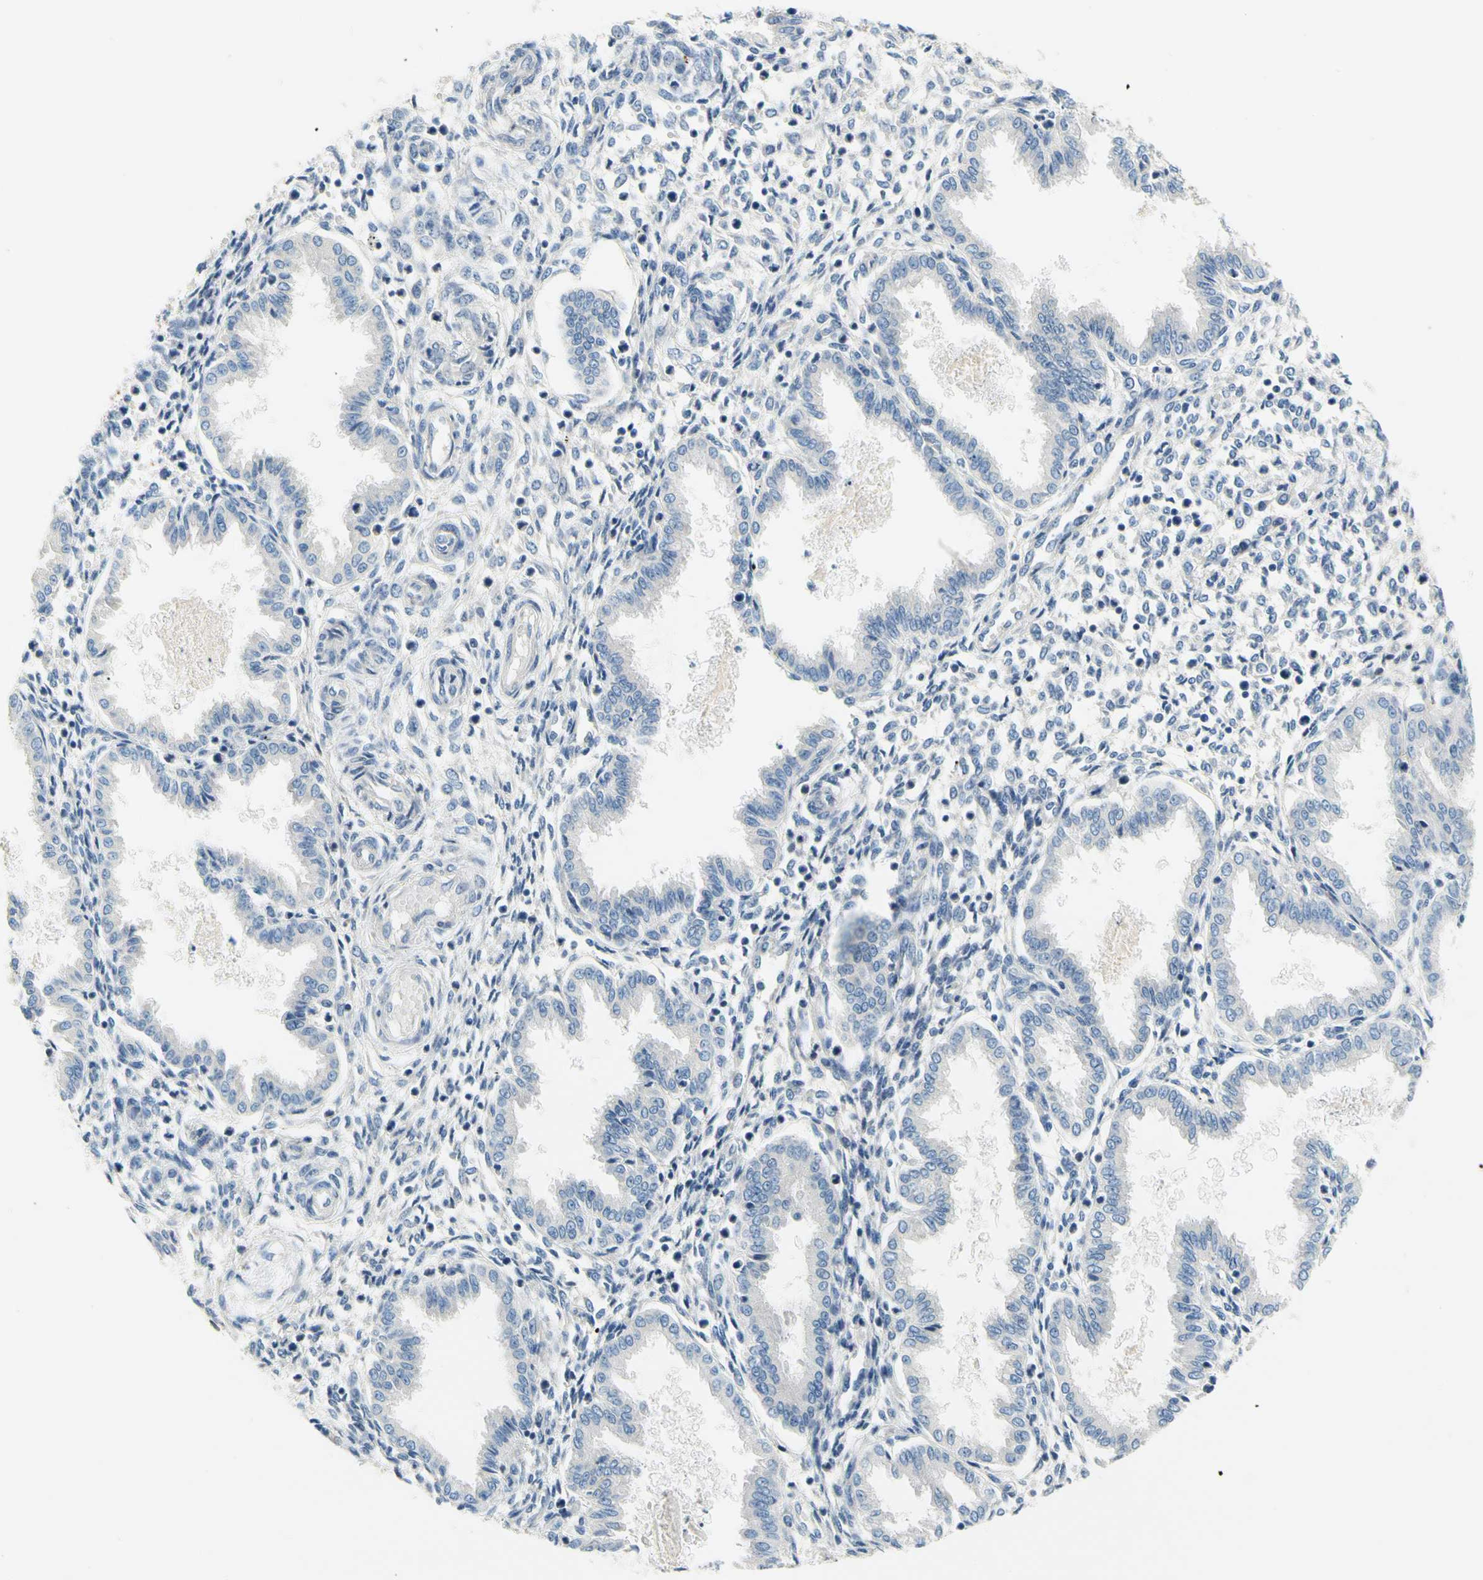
{"staining": {"intensity": "moderate", "quantity": "25%-75%", "location": "cytoplasmic/membranous"}, "tissue": "endometrium", "cell_type": "Cells in endometrial stroma", "image_type": "normal", "snomed": [{"axis": "morphology", "description": "Normal tissue, NOS"}, {"axis": "topography", "description": "Endometrium"}], "caption": "Immunohistochemical staining of unremarkable human endometrium shows moderate cytoplasmic/membranous protein positivity in approximately 25%-75% of cells in endometrial stroma.", "gene": "LRRC47", "patient": {"sex": "female", "age": 33}}